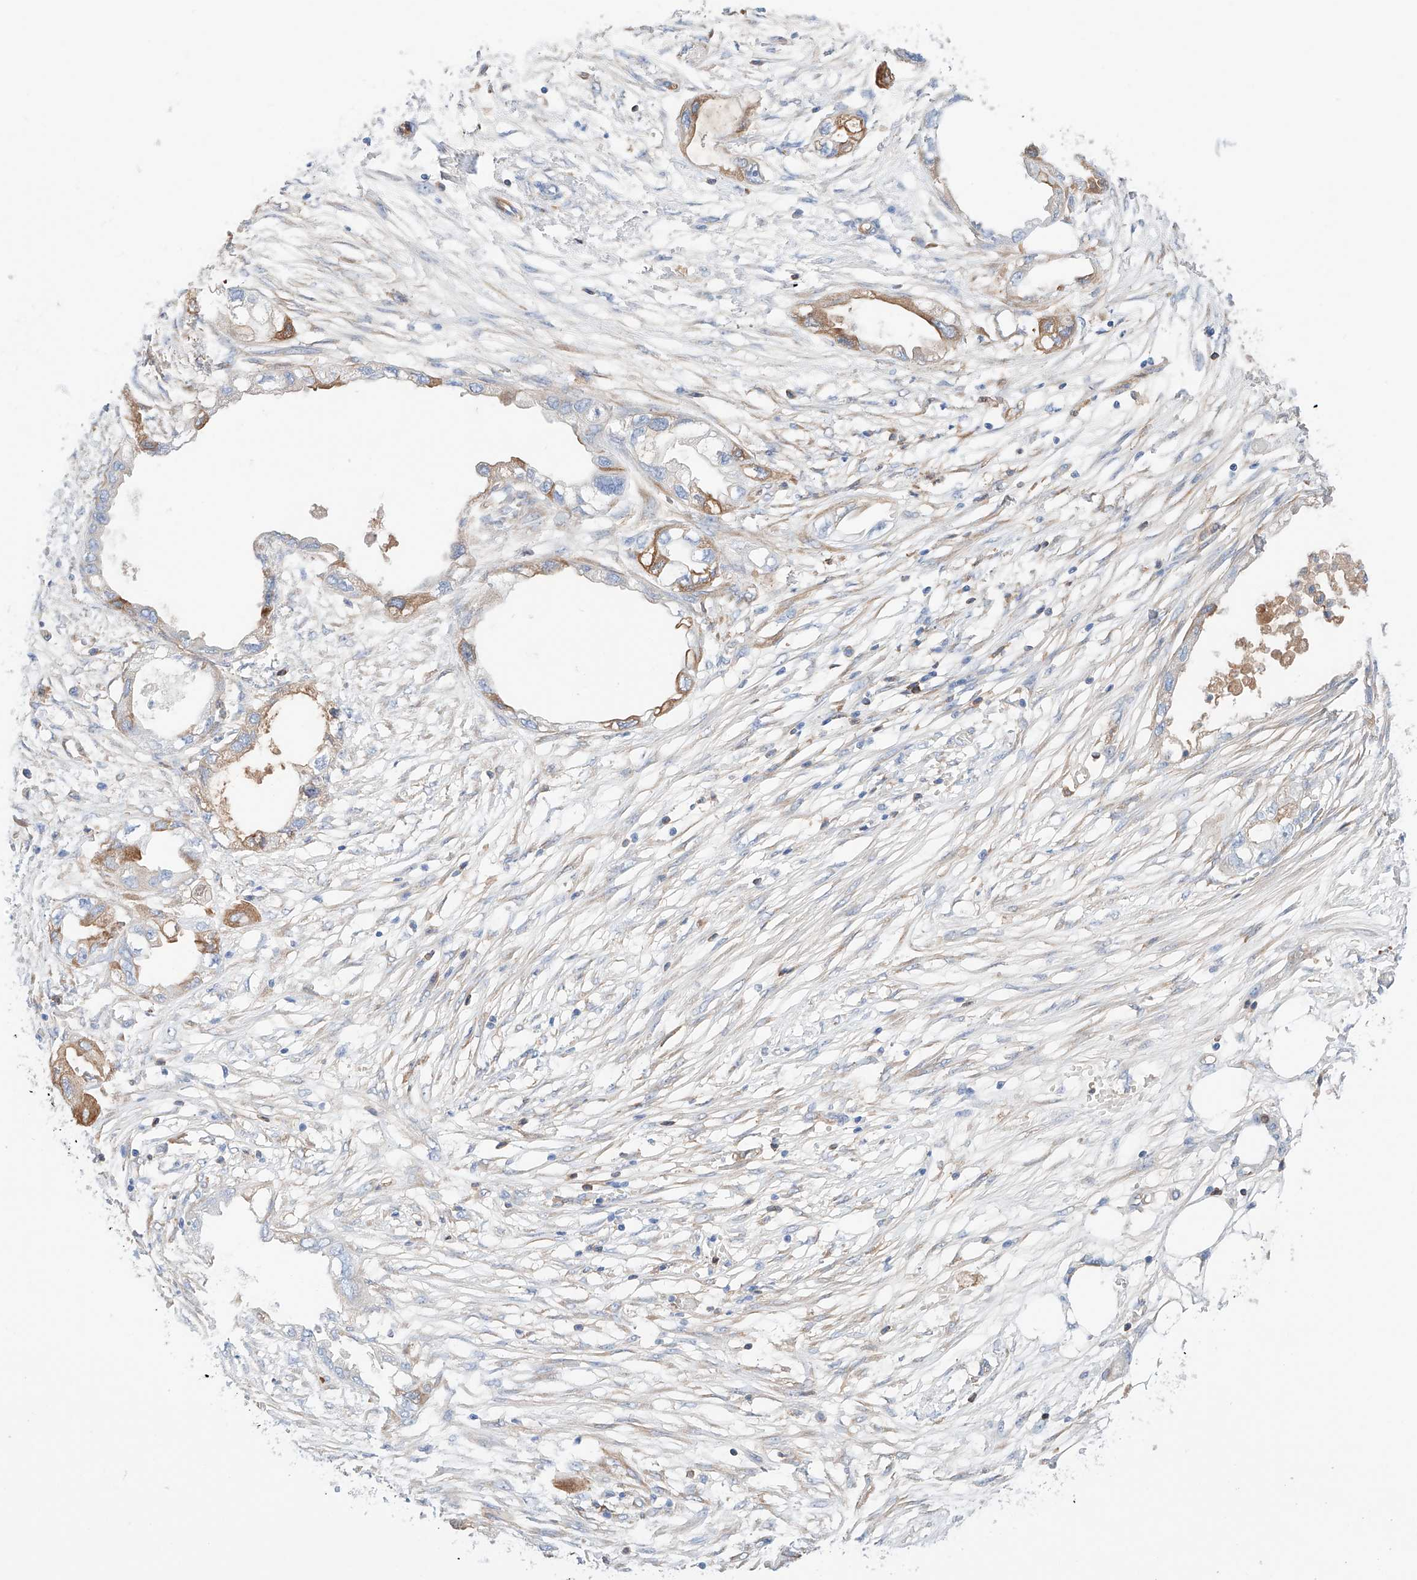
{"staining": {"intensity": "moderate", "quantity": "25%-75%", "location": "cytoplasmic/membranous"}, "tissue": "endometrial cancer", "cell_type": "Tumor cells", "image_type": "cancer", "snomed": [{"axis": "morphology", "description": "Adenocarcinoma, NOS"}, {"axis": "morphology", "description": "Adenocarcinoma, metastatic, NOS"}, {"axis": "topography", "description": "Adipose tissue"}, {"axis": "topography", "description": "Endometrium"}], "caption": "DAB (3,3'-diaminobenzidine) immunohistochemical staining of human endometrial cancer shows moderate cytoplasmic/membranous protein staining in about 25%-75% of tumor cells.", "gene": "PGGT1B", "patient": {"sex": "female", "age": 67}}